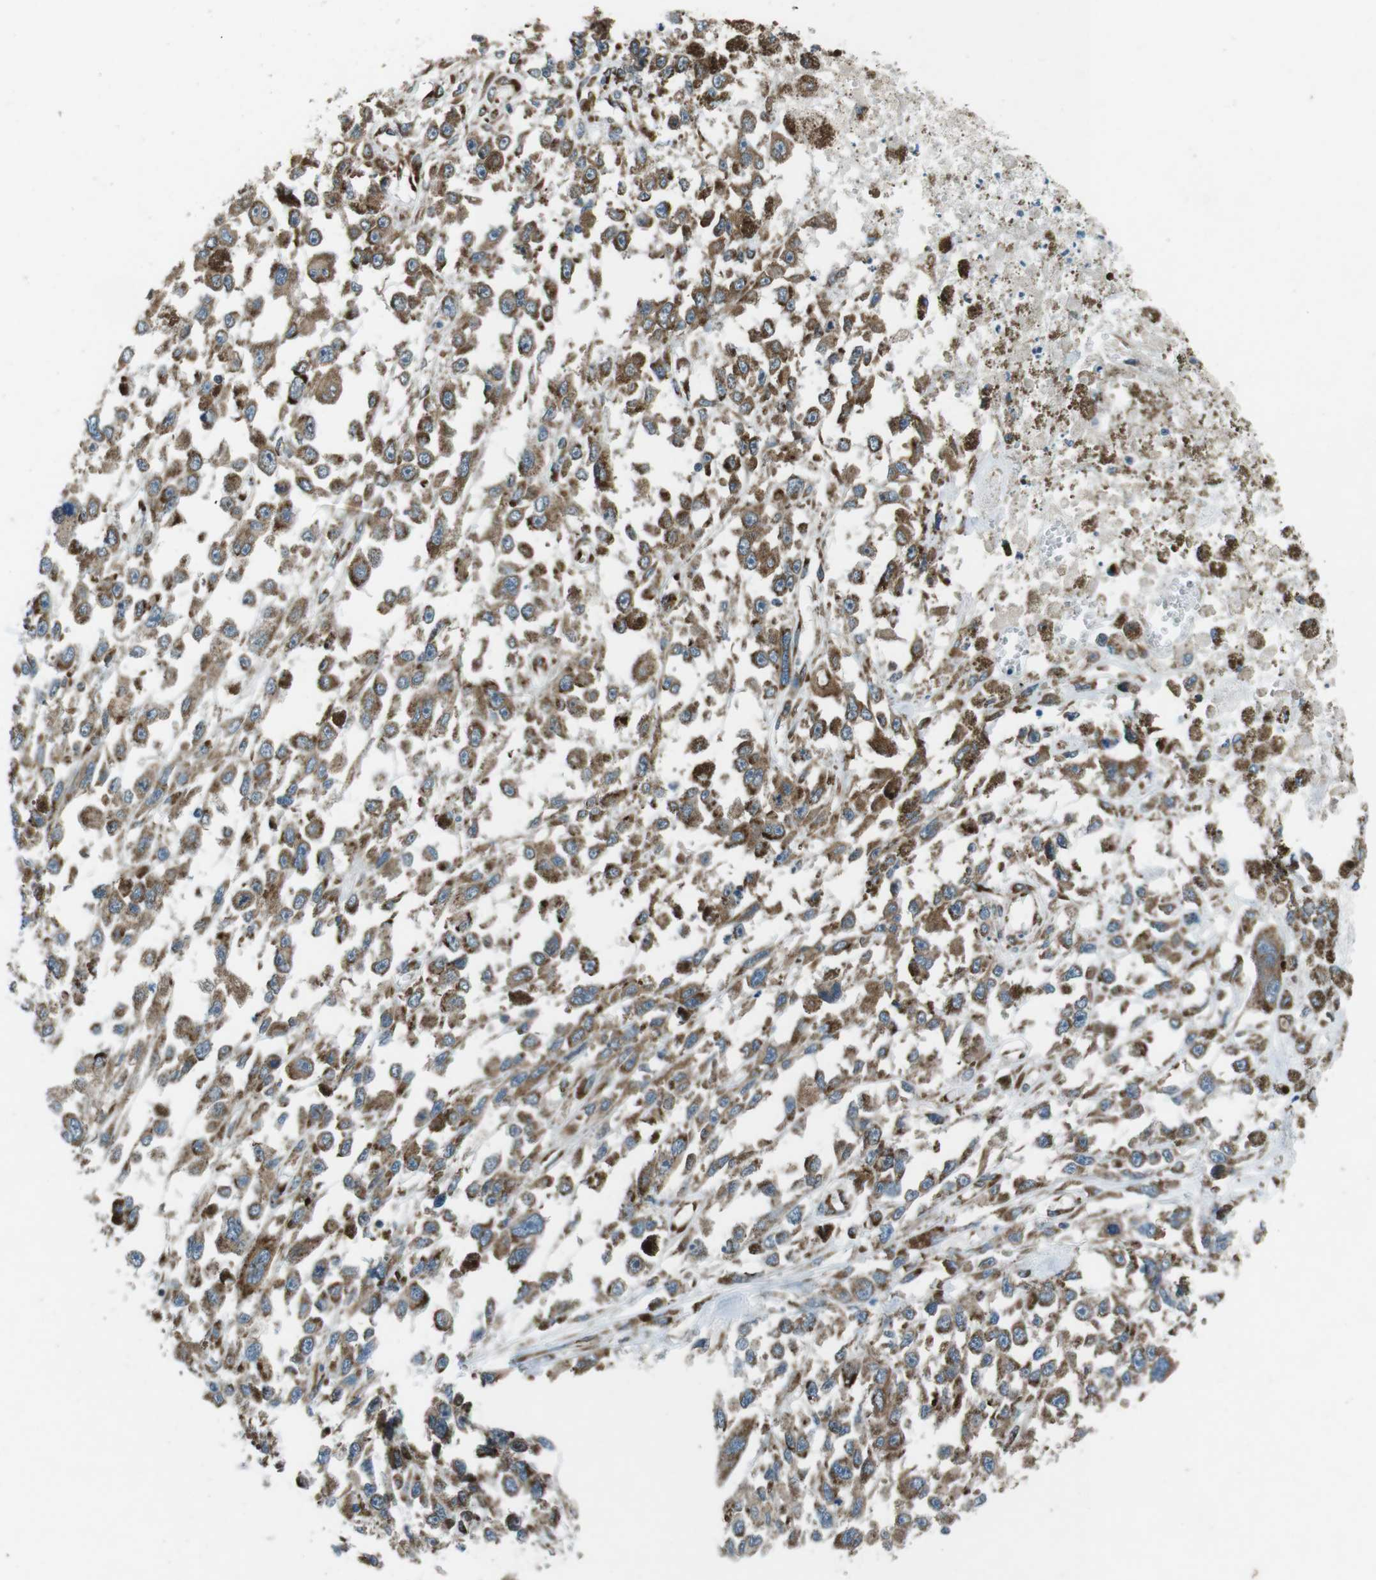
{"staining": {"intensity": "strong", "quantity": ">75%", "location": "cytoplasmic/membranous"}, "tissue": "melanoma", "cell_type": "Tumor cells", "image_type": "cancer", "snomed": [{"axis": "morphology", "description": "Malignant melanoma, Metastatic site"}, {"axis": "topography", "description": "Lymph node"}], "caption": "There is high levels of strong cytoplasmic/membranous staining in tumor cells of malignant melanoma (metastatic site), as demonstrated by immunohistochemical staining (brown color).", "gene": "KTN1", "patient": {"sex": "male", "age": 59}}